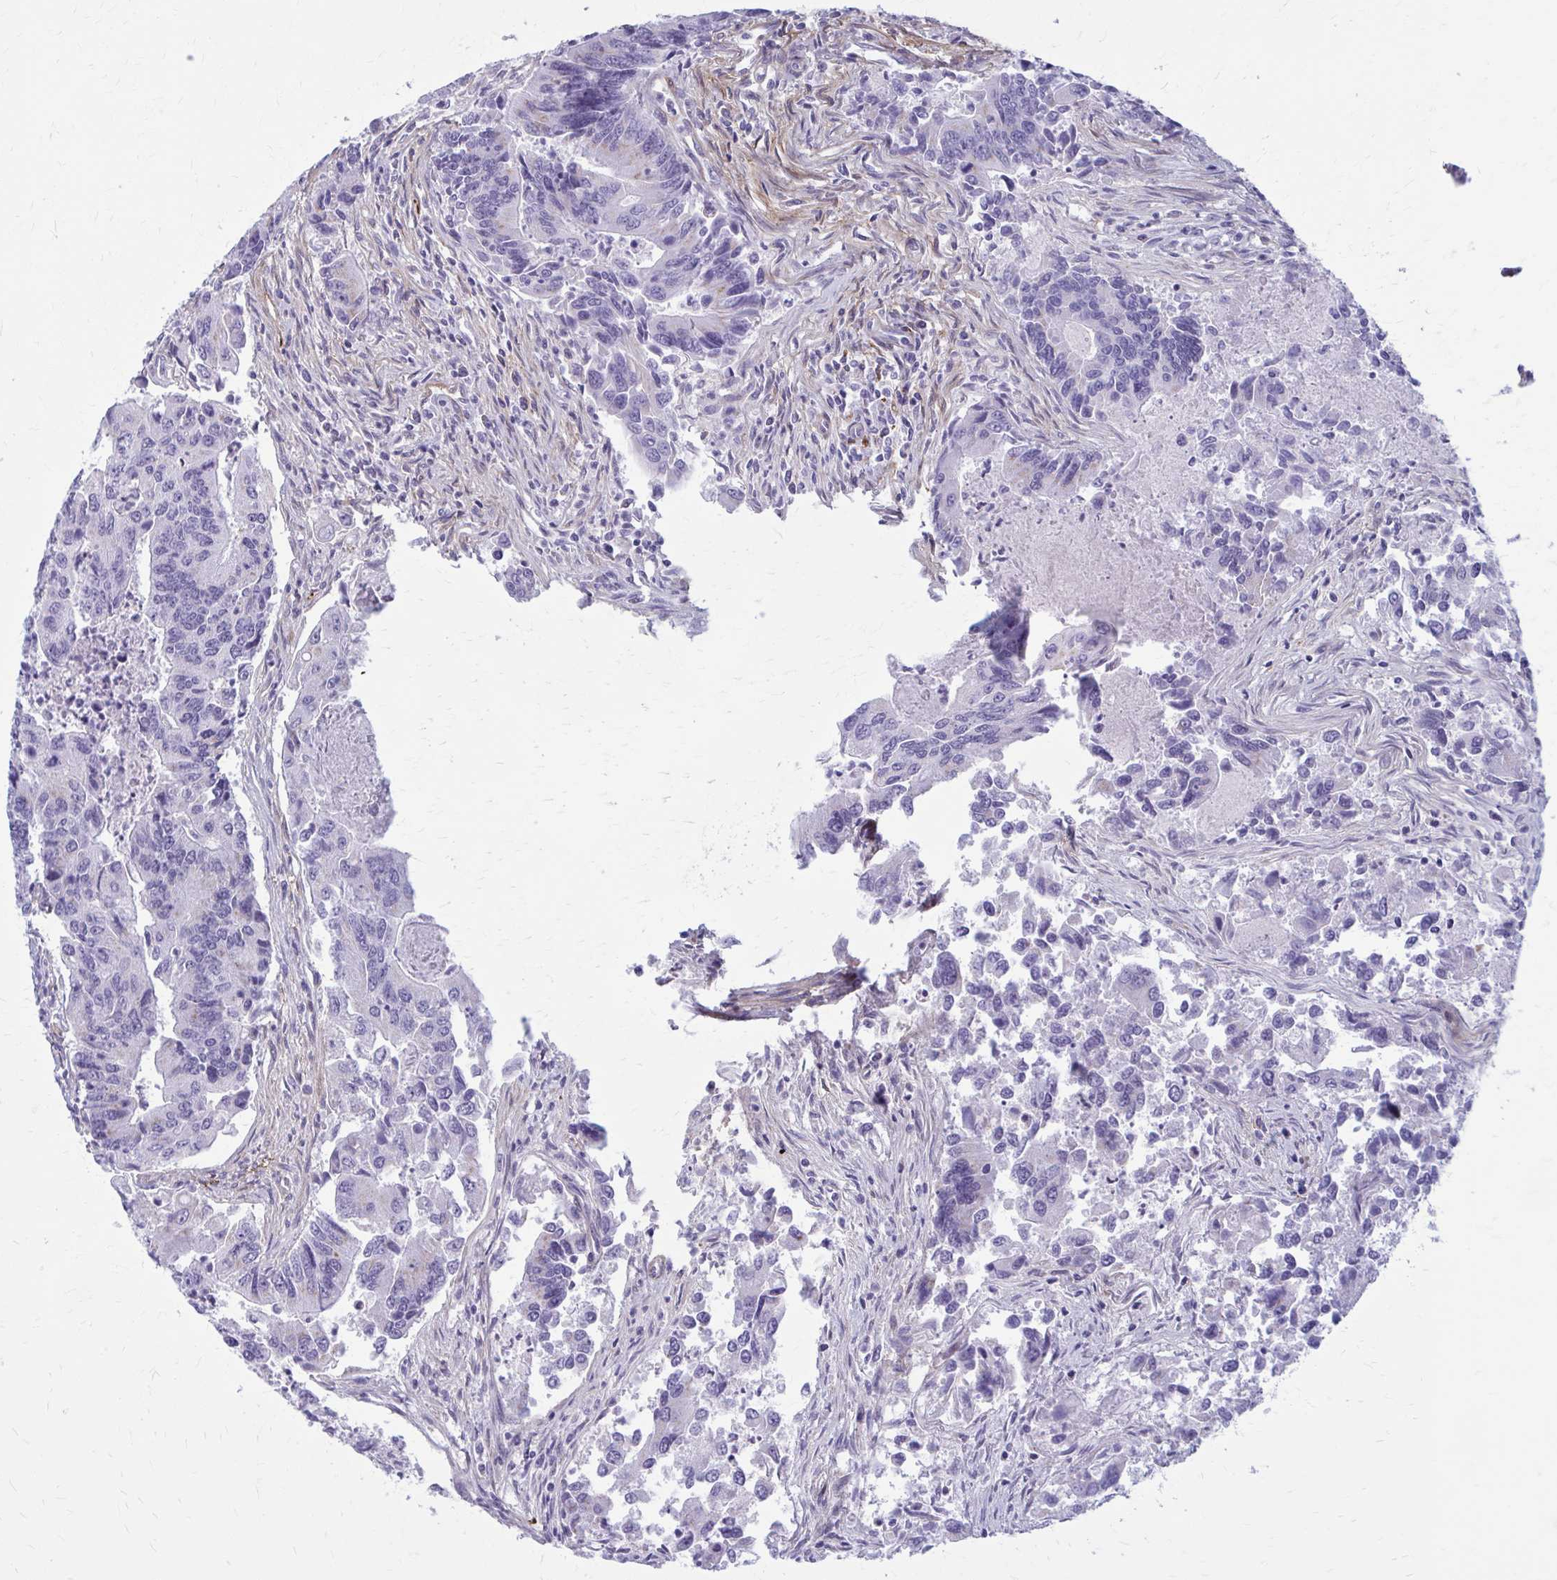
{"staining": {"intensity": "negative", "quantity": "none", "location": "none"}, "tissue": "colorectal cancer", "cell_type": "Tumor cells", "image_type": "cancer", "snomed": [{"axis": "morphology", "description": "Adenocarcinoma, NOS"}, {"axis": "topography", "description": "Colon"}], "caption": "The immunohistochemistry image has no significant staining in tumor cells of colorectal adenocarcinoma tissue.", "gene": "AKAP12", "patient": {"sex": "female", "age": 67}}